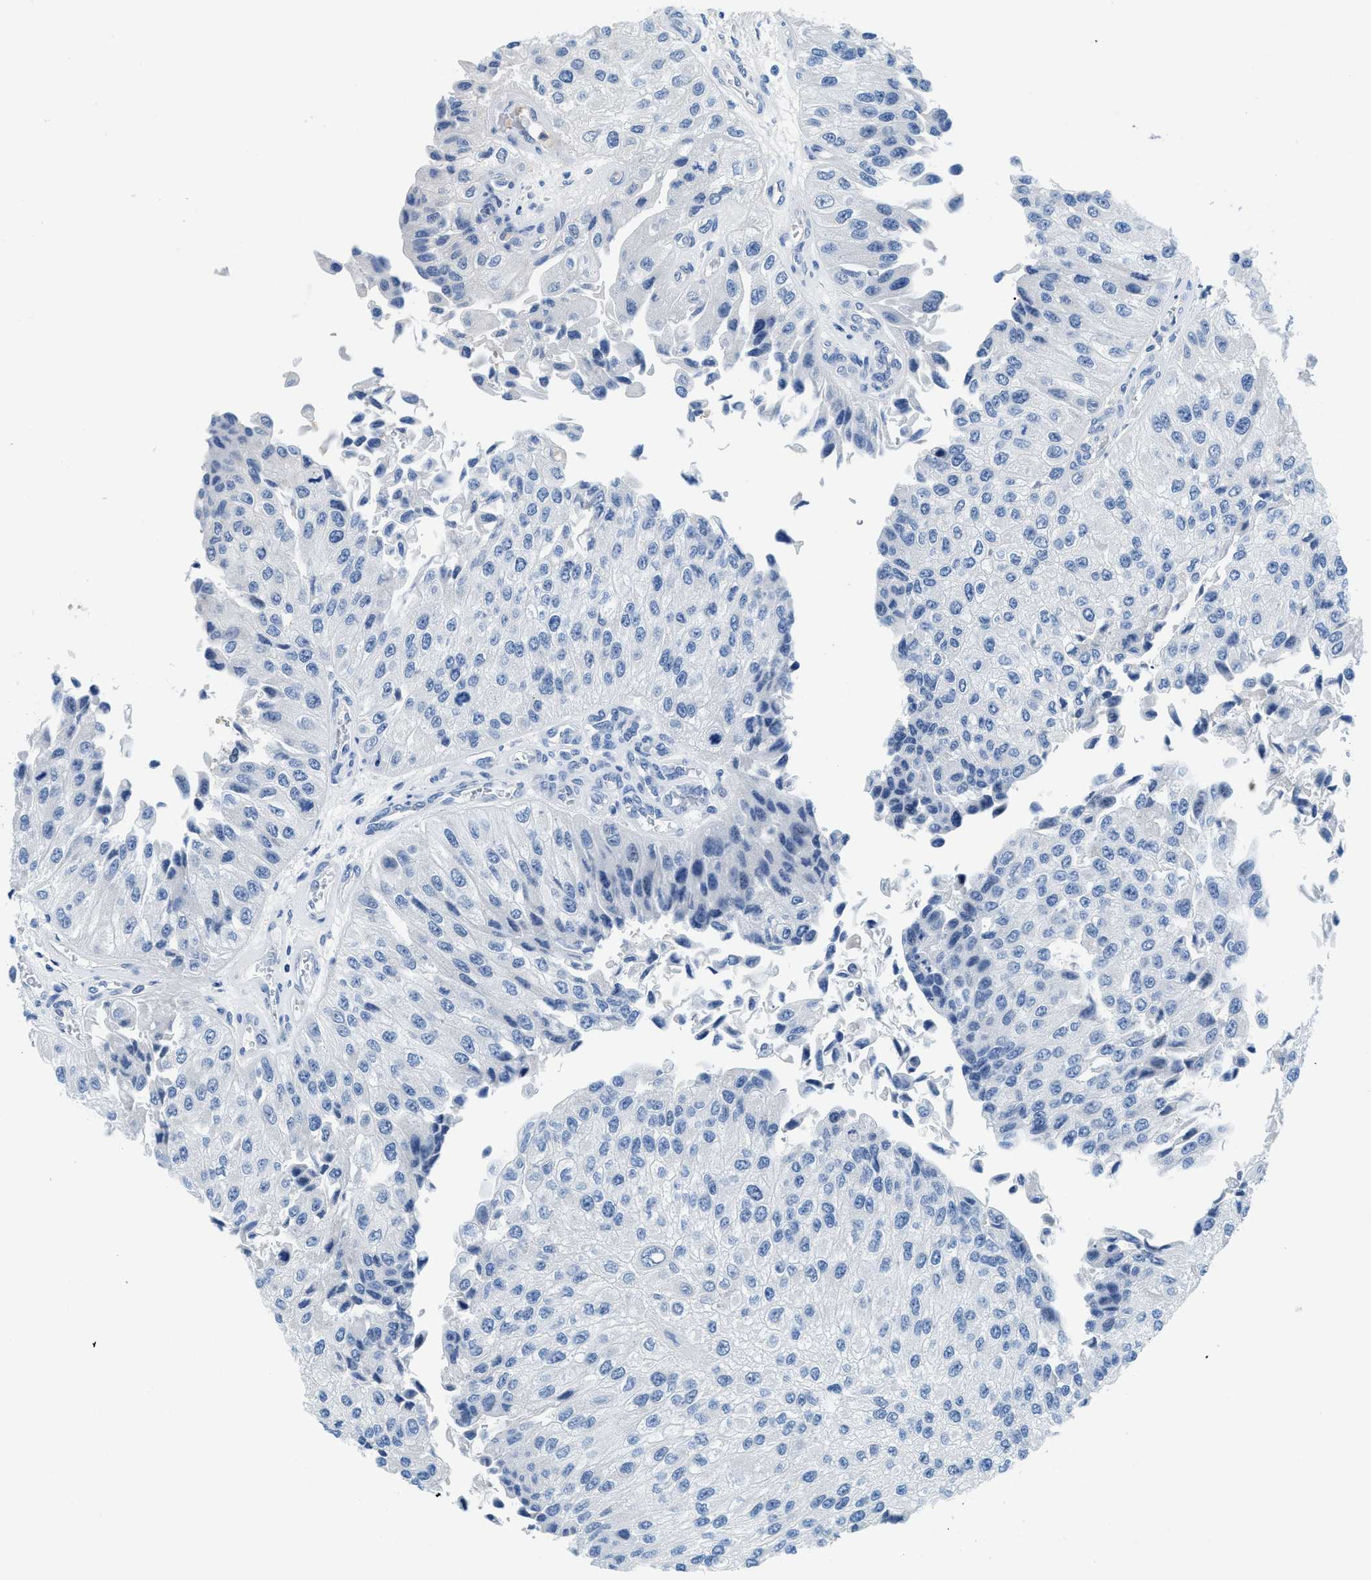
{"staining": {"intensity": "negative", "quantity": "none", "location": "none"}, "tissue": "urothelial cancer", "cell_type": "Tumor cells", "image_type": "cancer", "snomed": [{"axis": "morphology", "description": "Urothelial carcinoma, High grade"}, {"axis": "topography", "description": "Kidney"}, {"axis": "topography", "description": "Urinary bladder"}], "caption": "The micrograph demonstrates no staining of tumor cells in high-grade urothelial carcinoma.", "gene": "MBL2", "patient": {"sex": "male", "age": 77}}